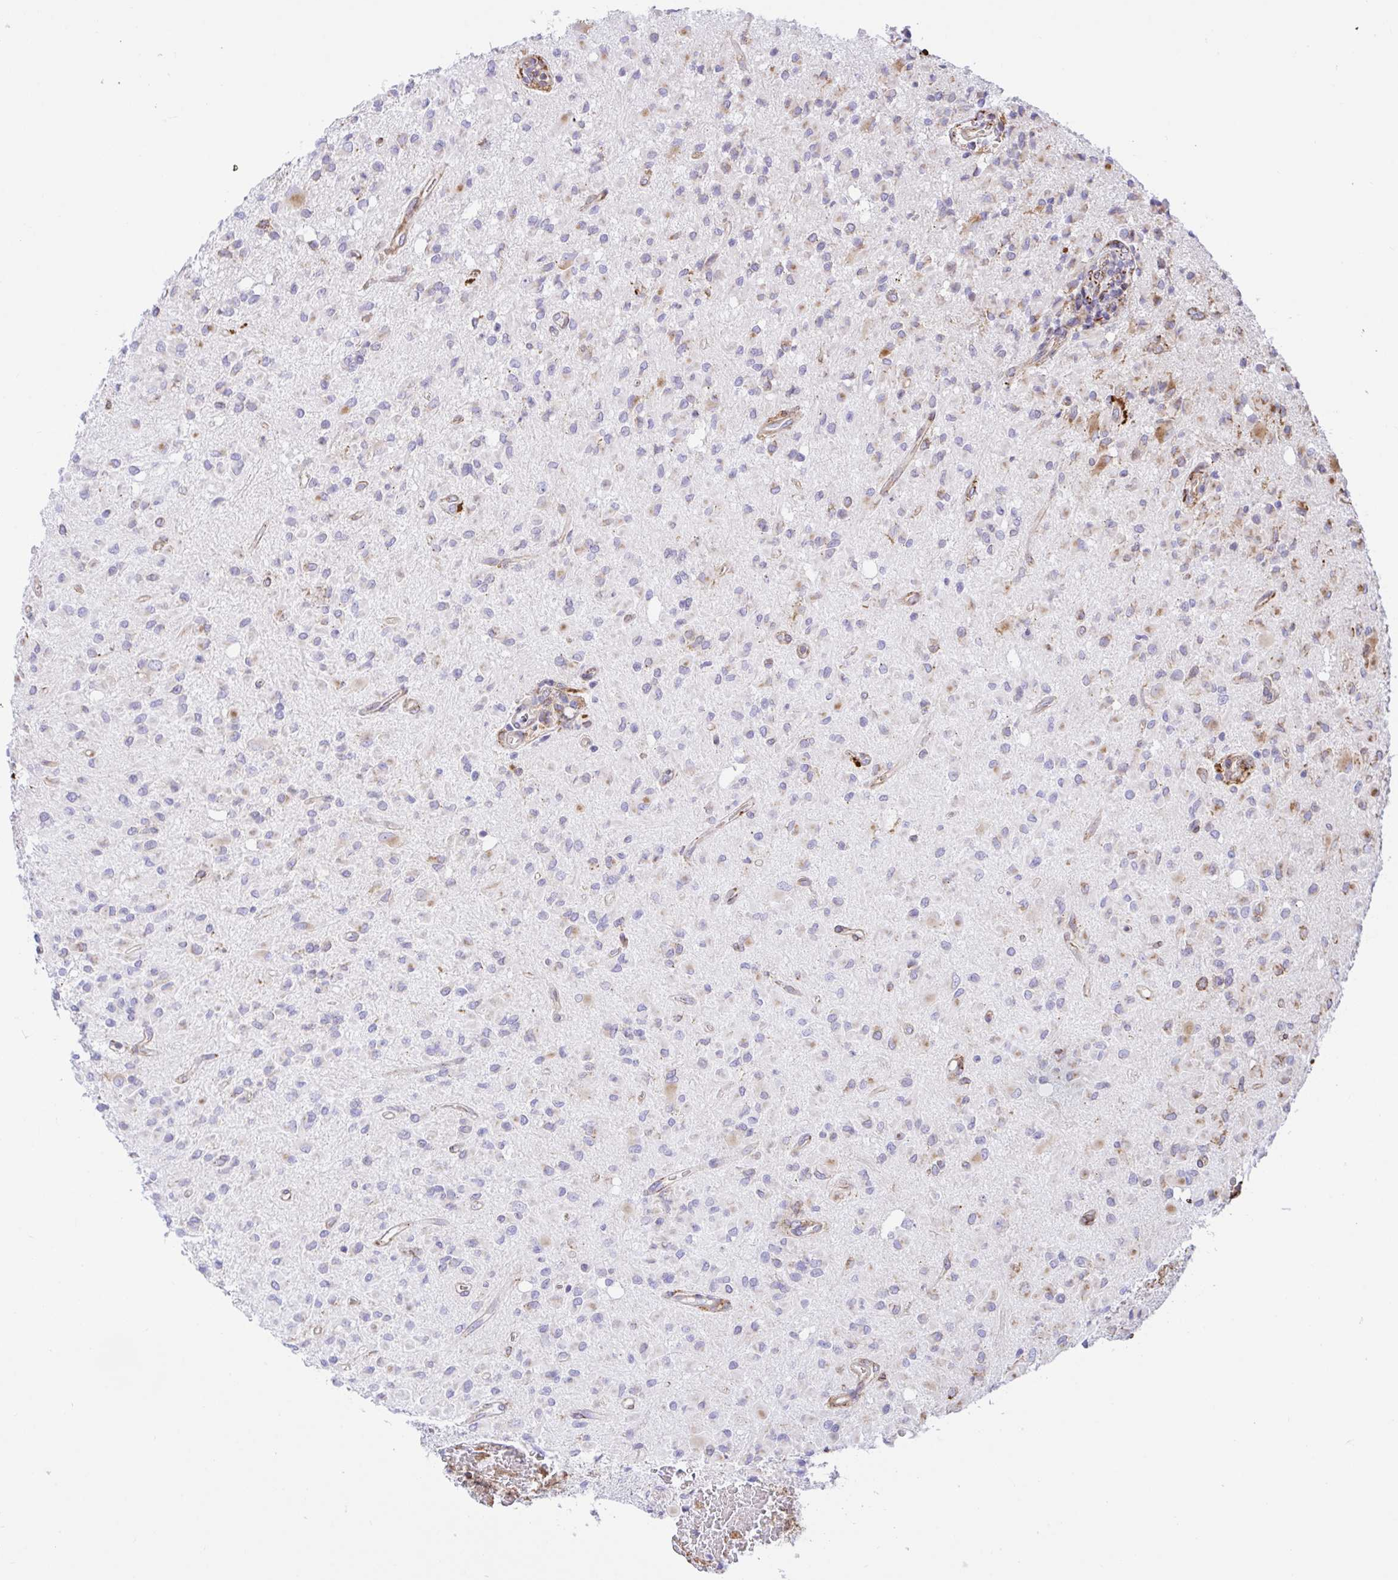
{"staining": {"intensity": "negative", "quantity": "none", "location": "none"}, "tissue": "glioma", "cell_type": "Tumor cells", "image_type": "cancer", "snomed": [{"axis": "morphology", "description": "Glioma, malignant, Low grade"}, {"axis": "topography", "description": "Brain"}], "caption": "A high-resolution histopathology image shows immunohistochemistry staining of glioma, which shows no significant staining in tumor cells. Nuclei are stained in blue.", "gene": "CLGN", "patient": {"sex": "female", "age": 33}}